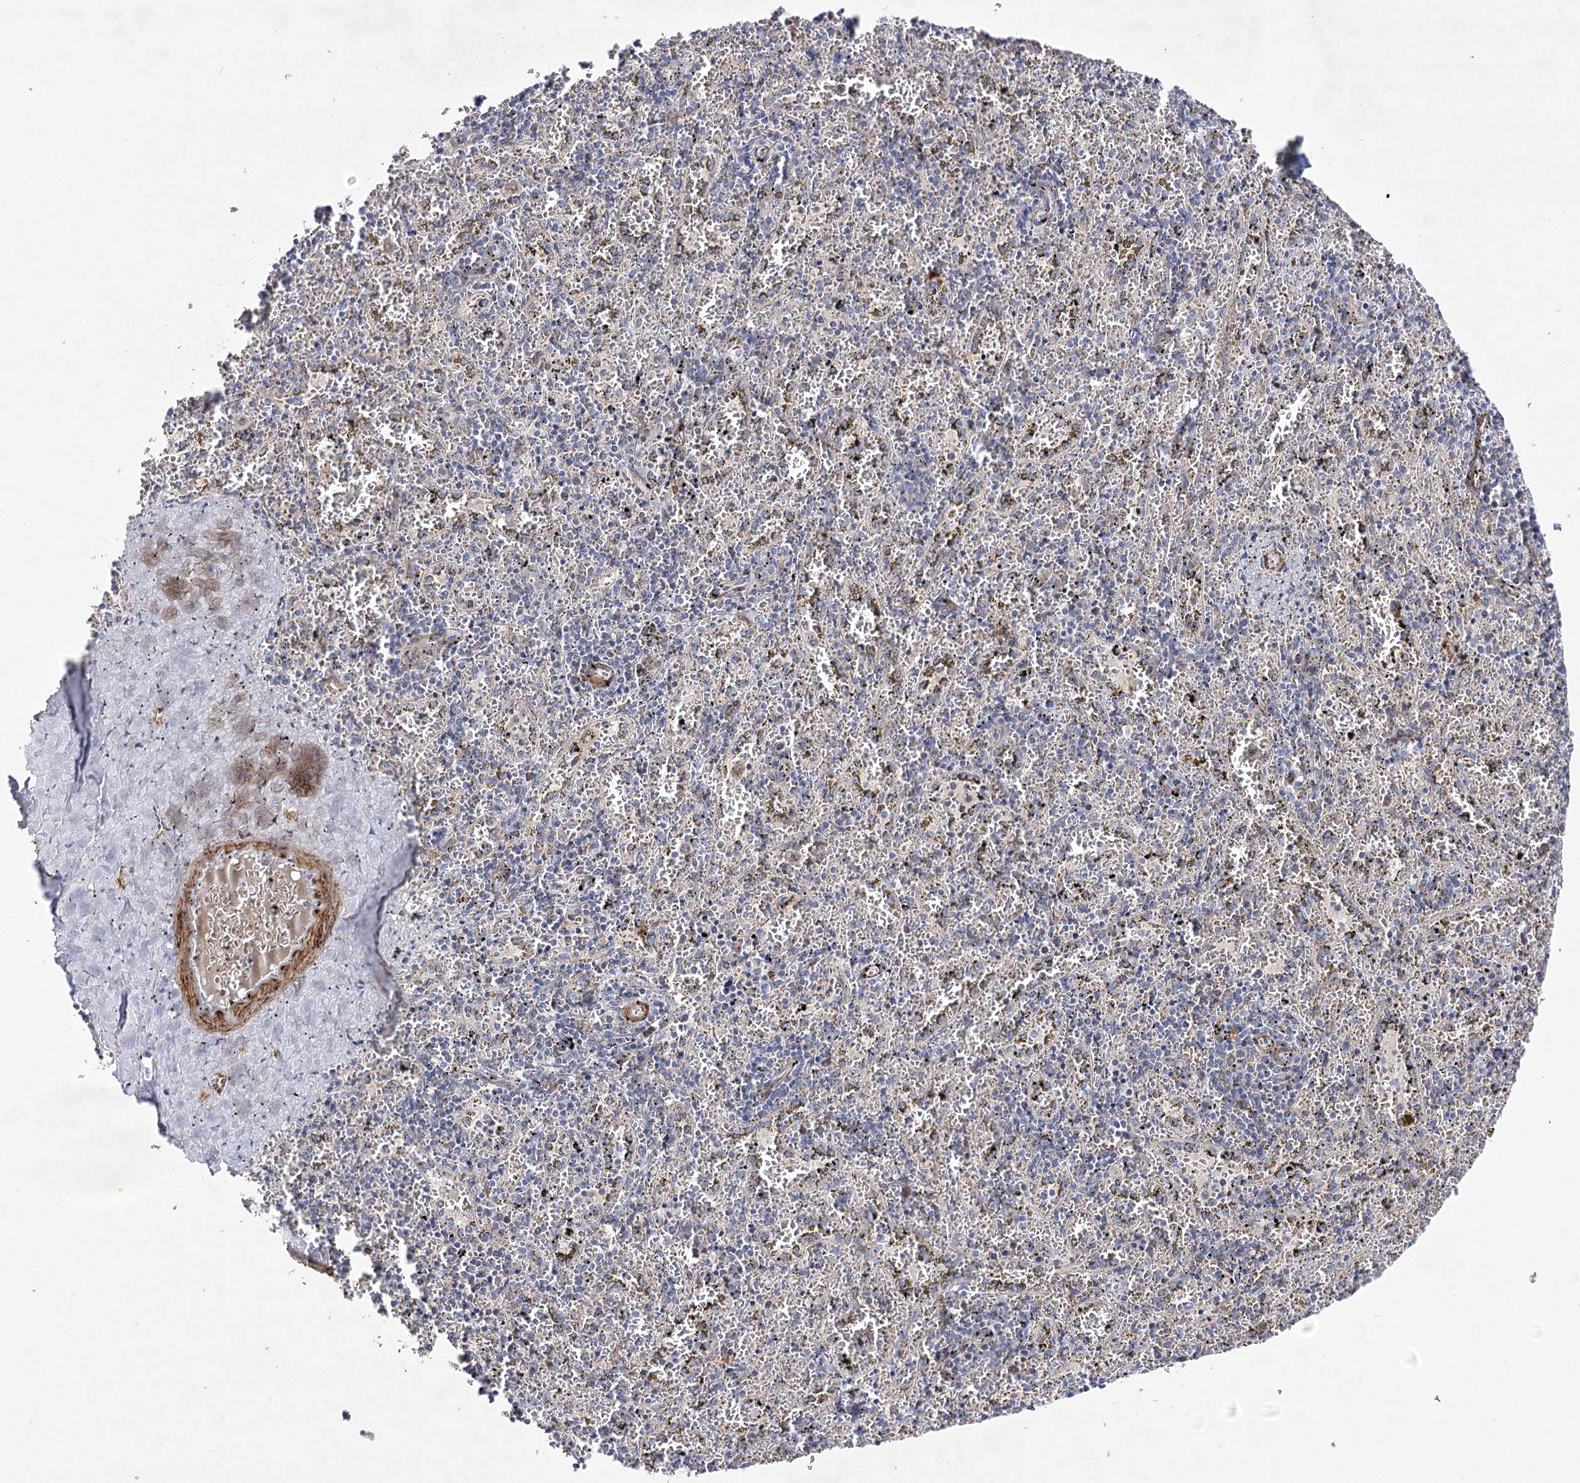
{"staining": {"intensity": "negative", "quantity": "none", "location": "none"}, "tissue": "spleen", "cell_type": "Cells in red pulp", "image_type": "normal", "snomed": [{"axis": "morphology", "description": "Normal tissue, NOS"}, {"axis": "topography", "description": "Spleen"}], "caption": "DAB immunohistochemical staining of benign human spleen demonstrates no significant staining in cells in red pulp. (Brightfield microscopy of DAB (3,3'-diaminobenzidine) immunohistochemistry at high magnification).", "gene": "COX15", "patient": {"sex": "male", "age": 11}}